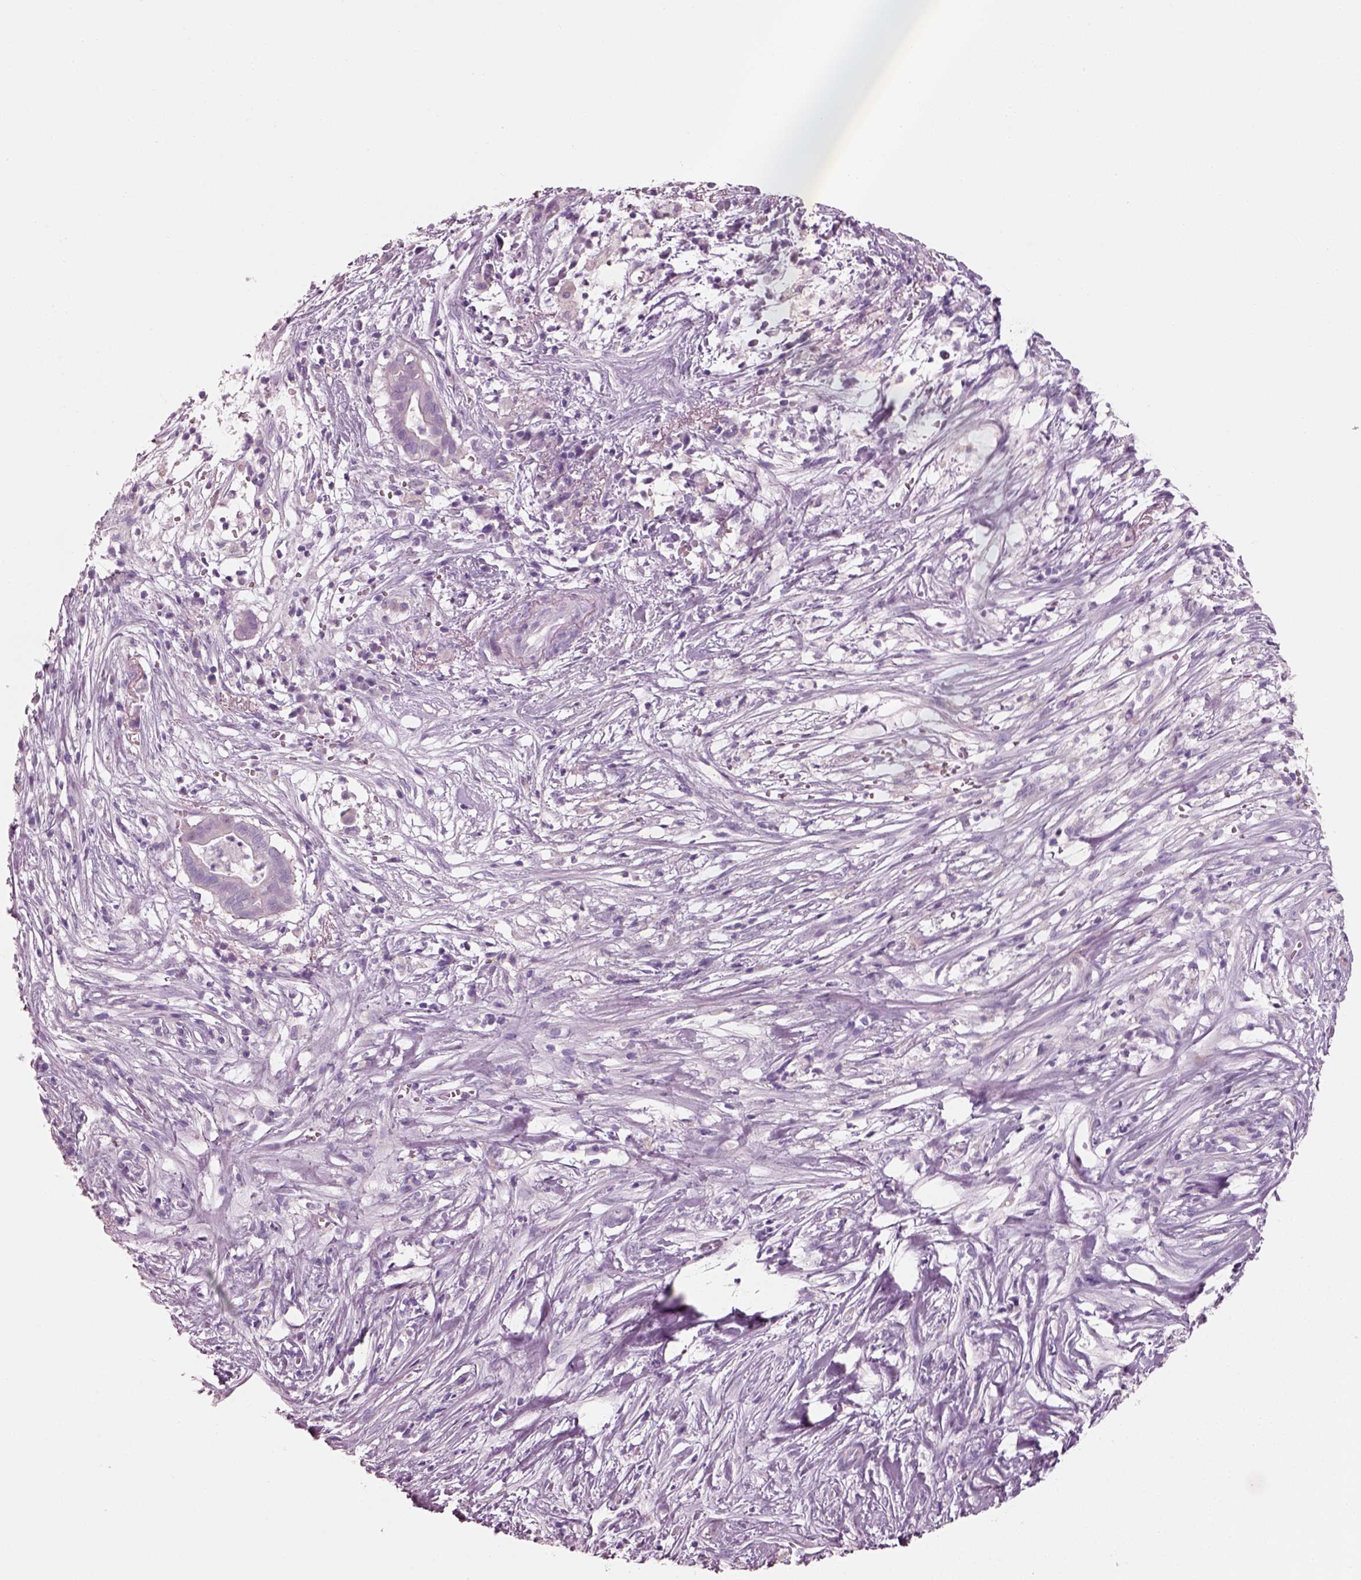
{"staining": {"intensity": "negative", "quantity": "none", "location": "none"}, "tissue": "pancreatic cancer", "cell_type": "Tumor cells", "image_type": "cancer", "snomed": [{"axis": "morphology", "description": "Adenocarcinoma, NOS"}, {"axis": "topography", "description": "Pancreas"}], "caption": "This is a photomicrograph of immunohistochemistry (IHC) staining of pancreatic adenocarcinoma, which shows no staining in tumor cells.", "gene": "PNOC", "patient": {"sex": "male", "age": 61}}